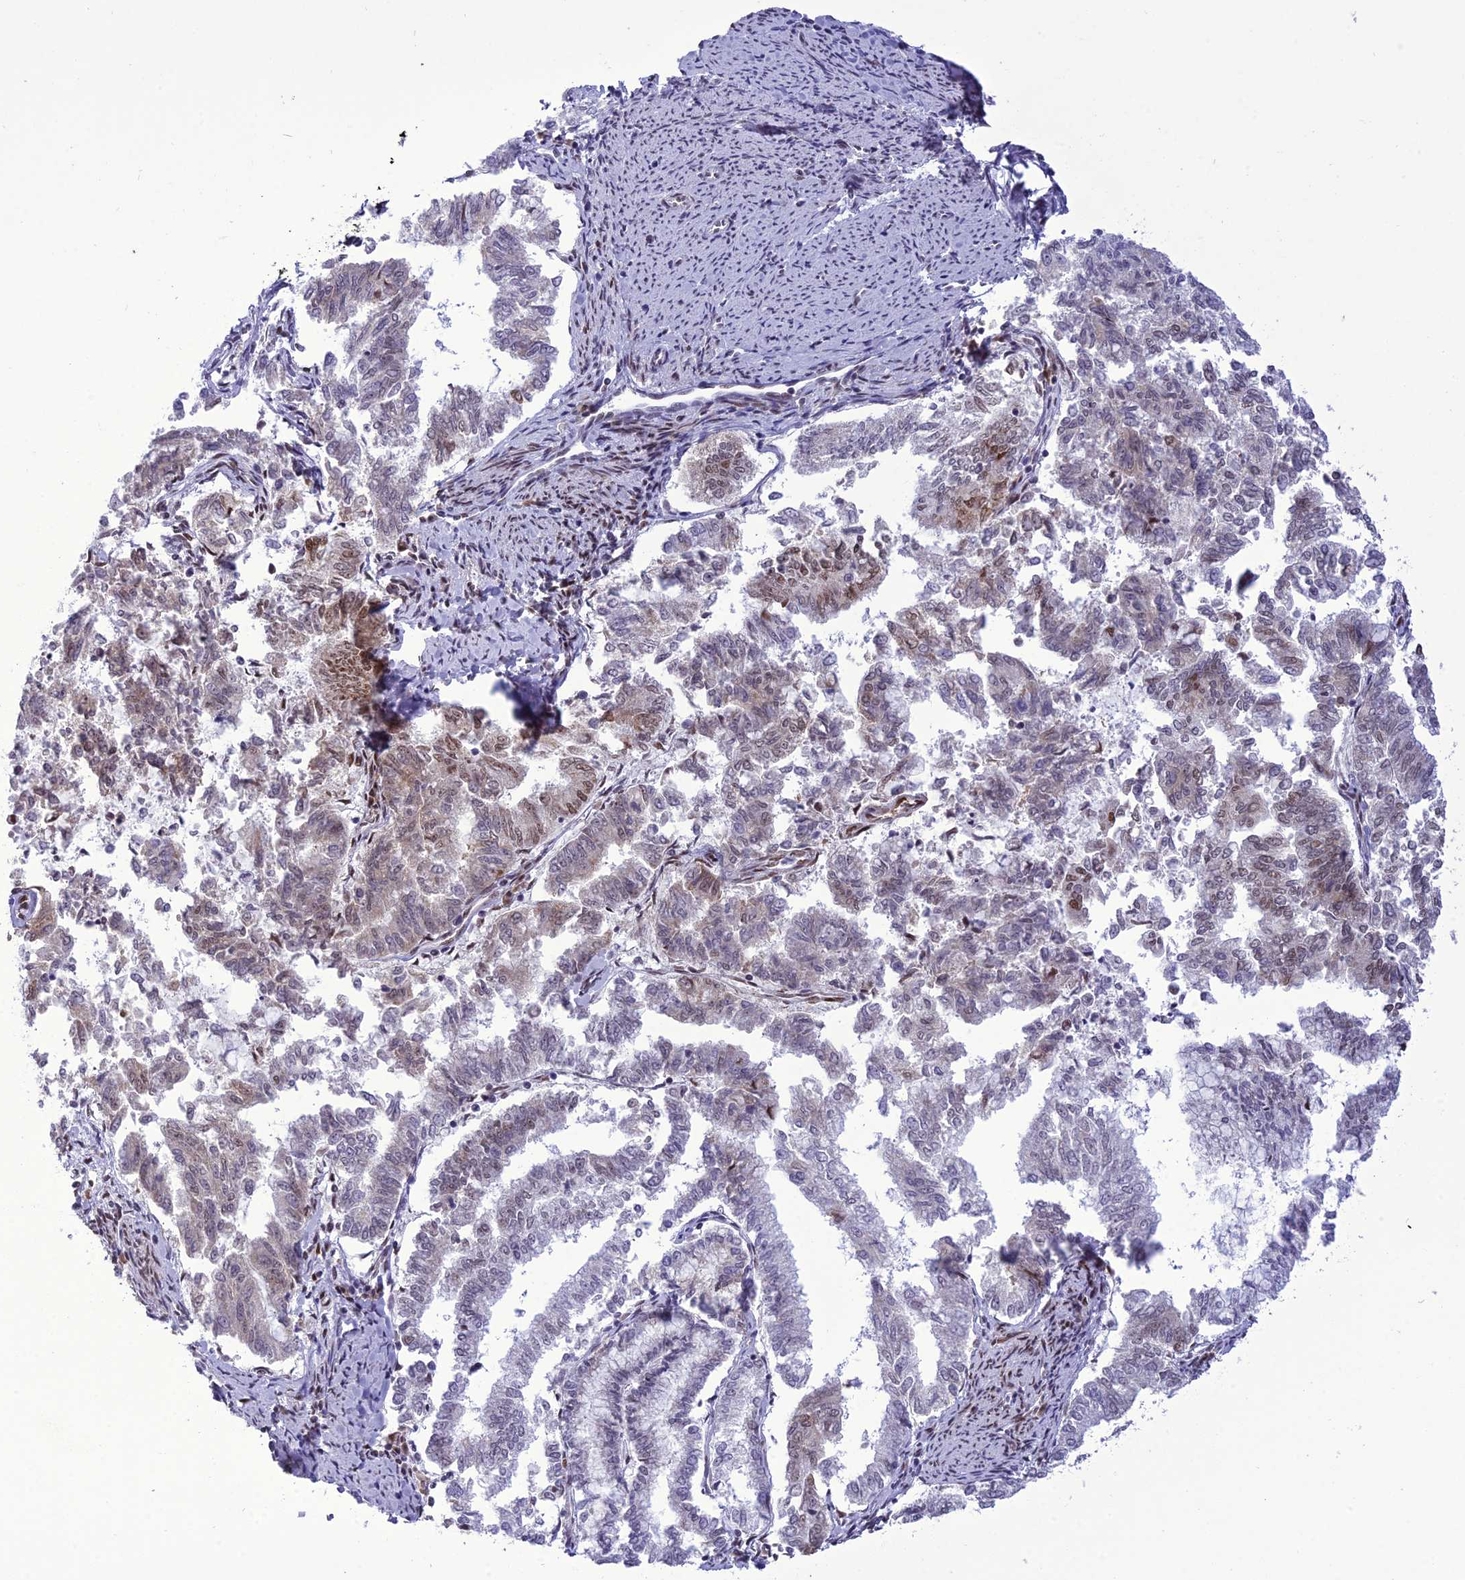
{"staining": {"intensity": "moderate", "quantity": "<25%", "location": "nuclear"}, "tissue": "endometrial cancer", "cell_type": "Tumor cells", "image_type": "cancer", "snomed": [{"axis": "morphology", "description": "Adenocarcinoma, NOS"}, {"axis": "topography", "description": "Endometrium"}], "caption": "Immunohistochemical staining of endometrial adenocarcinoma shows low levels of moderate nuclear protein expression in approximately <25% of tumor cells. Nuclei are stained in blue.", "gene": "DDX1", "patient": {"sex": "female", "age": 79}}